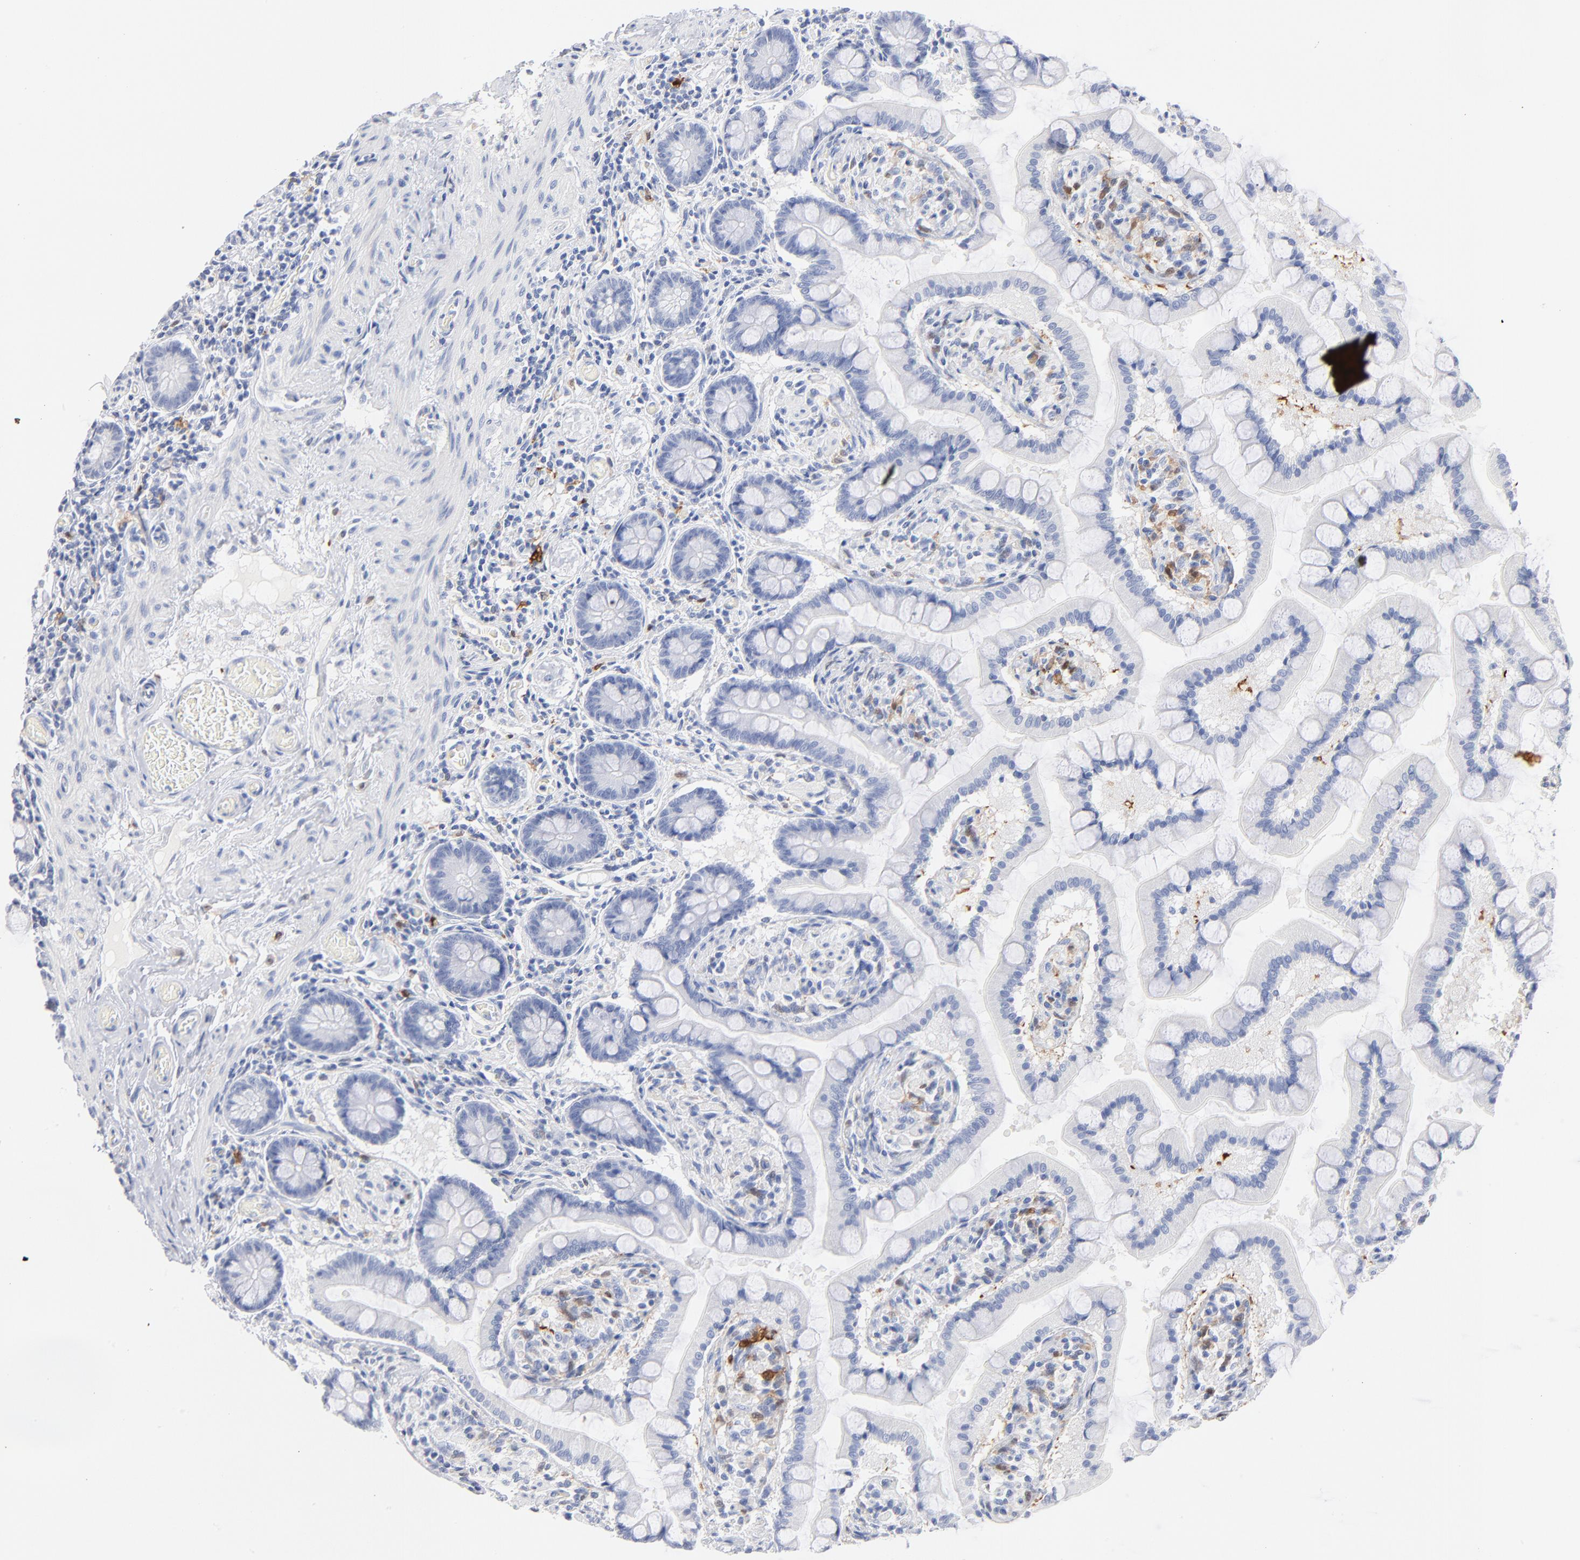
{"staining": {"intensity": "negative", "quantity": "none", "location": "none"}, "tissue": "small intestine", "cell_type": "Glandular cells", "image_type": "normal", "snomed": [{"axis": "morphology", "description": "Normal tissue, NOS"}, {"axis": "topography", "description": "Small intestine"}], "caption": "Small intestine stained for a protein using IHC shows no staining glandular cells.", "gene": "IFIT2", "patient": {"sex": "male", "age": 41}}